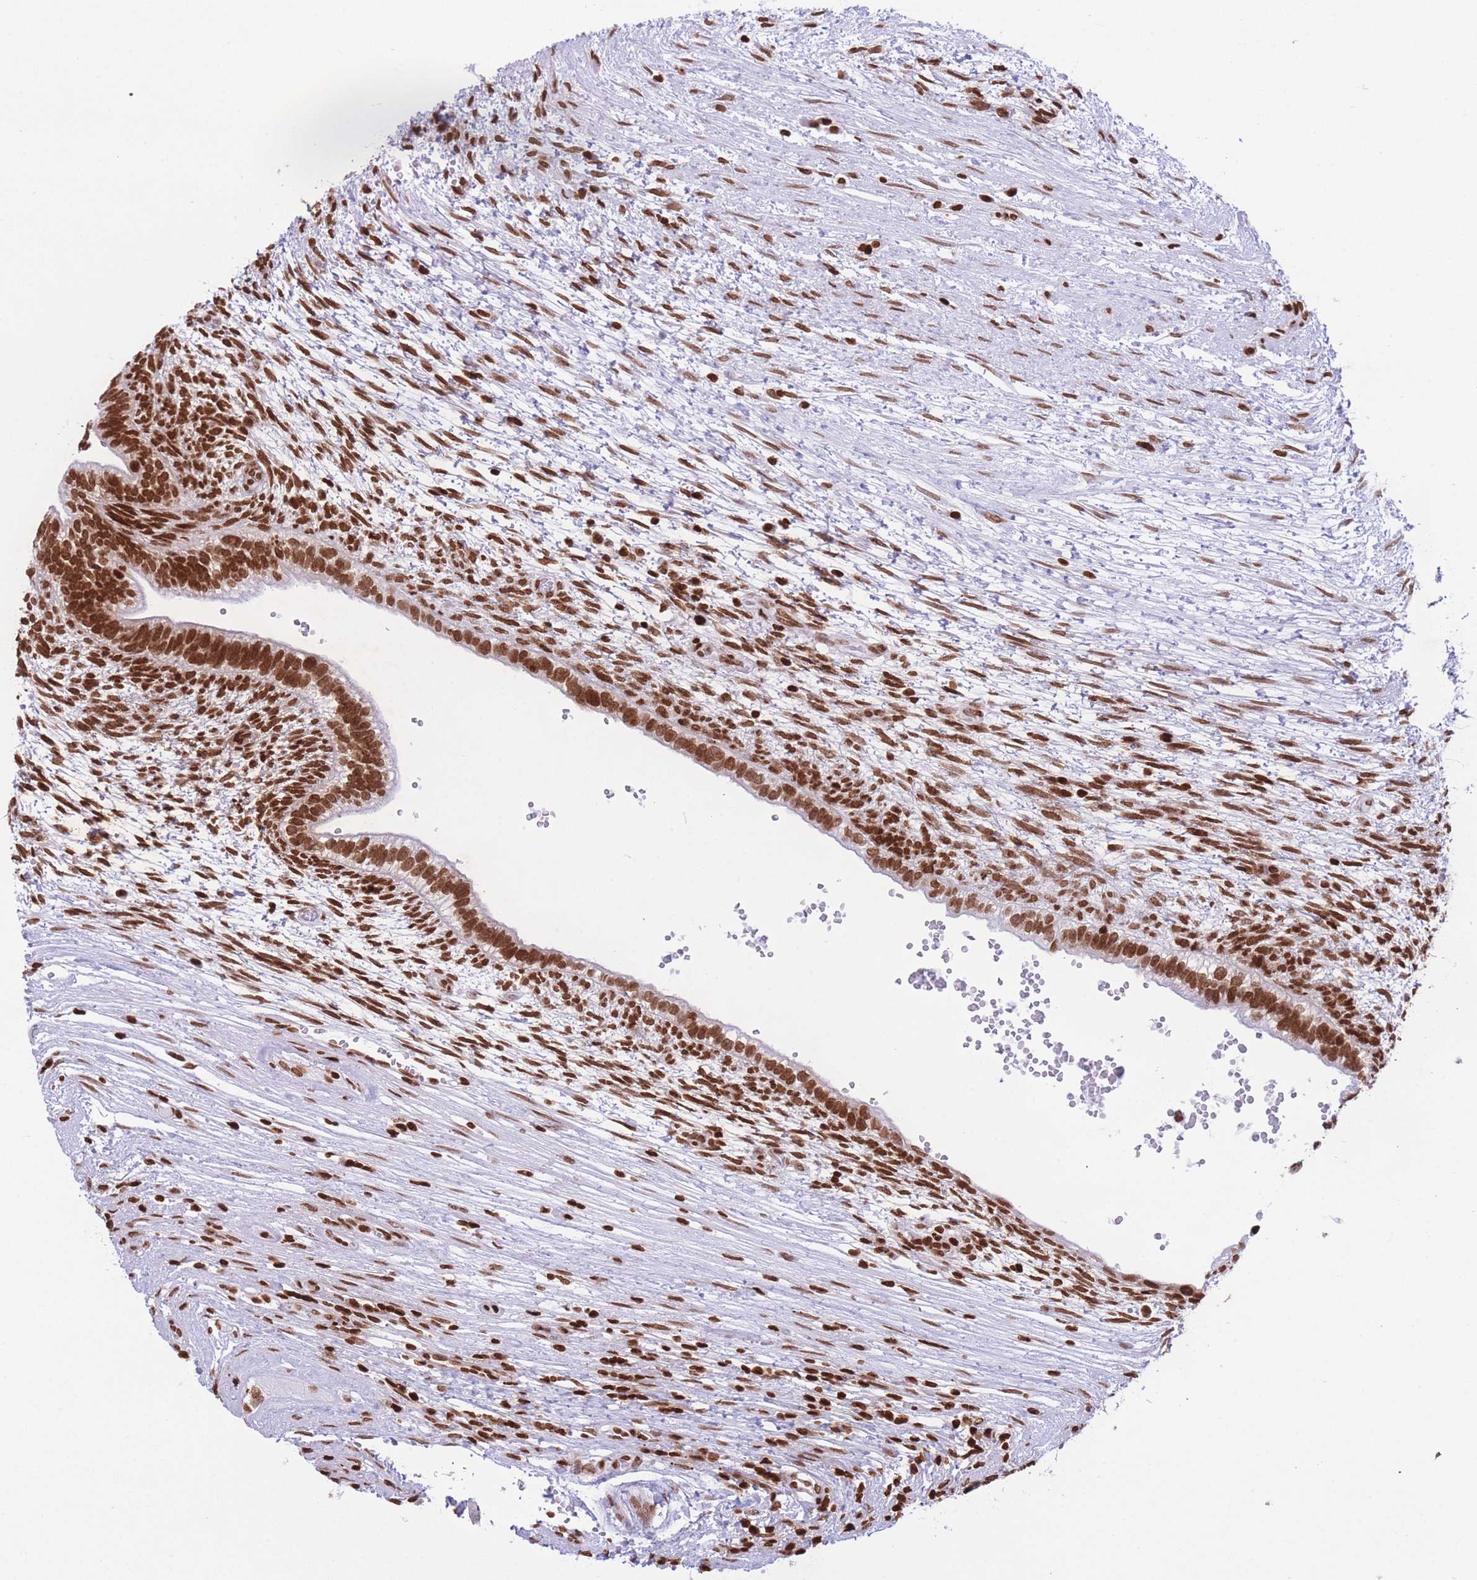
{"staining": {"intensity": "strong", "quantity": ">75%", "location": "nuclear"}, "tissue": "testis cancer", "cell_type": "Tumor cells", "image_type": "cancer", "snomed": [{"axis": "morphology", "description": "Normal tissue, NOS"}, {"axis": "morphology", "description": "Carcinoma, Embryonal, NOS"}, {"axis": "topography", "description": "Testis"}], "caption": "Immunohistochemistry staining of testis cancer (embryonal carcinoma), which reveals high levels of strong nuclear positivity in about >75% of tumor cells indicating strong nuclear protein expression. The staining was performed using DAB (3,3'-diaminobenzidine) (brown) for protein detection and nuclei were counterstained in hematoxylin (blue).", "gene": "H2BC11", "patient": {"sex": "male", "age": 32}}